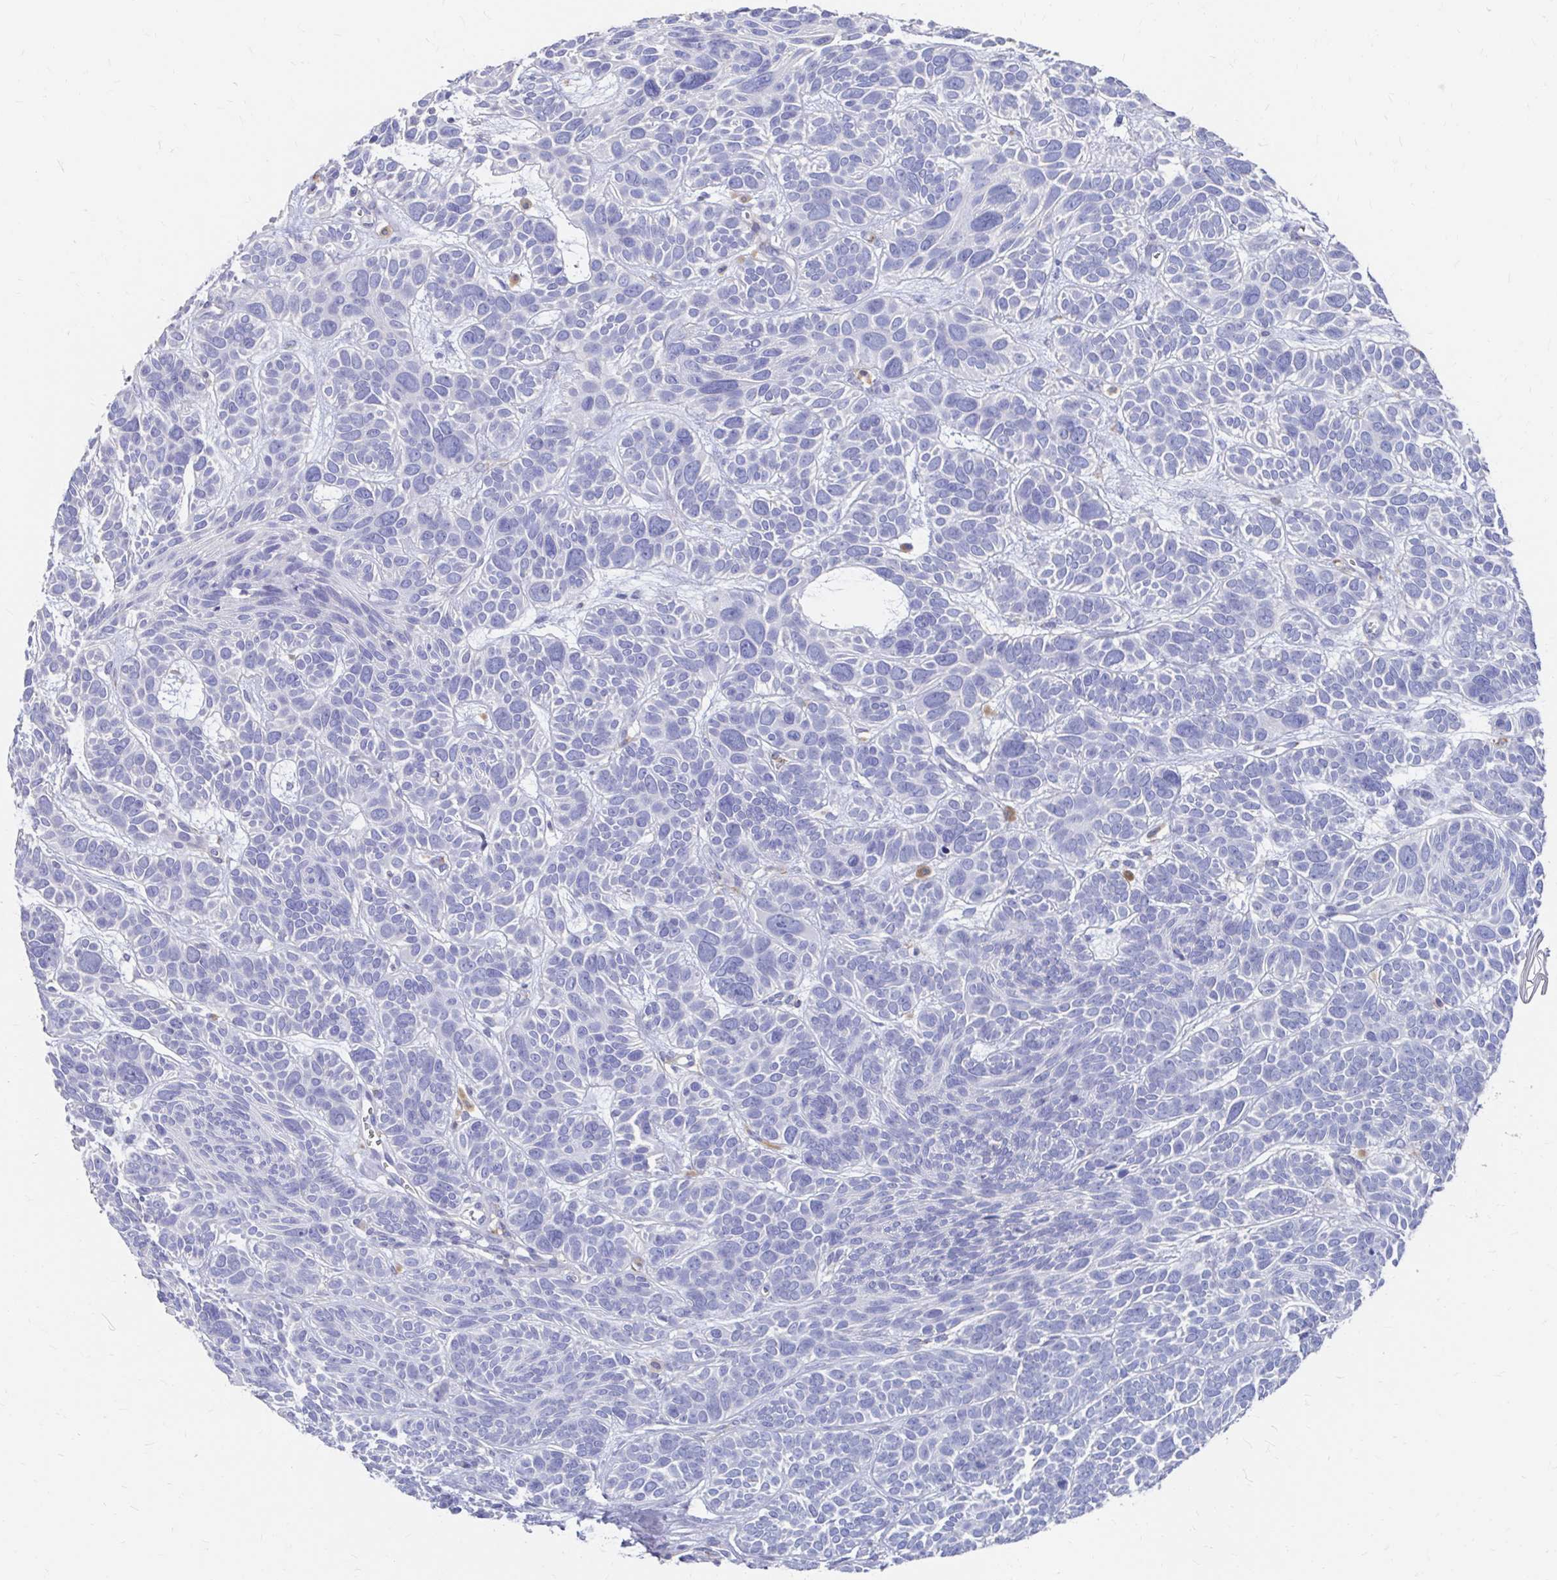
{"staining": {"intensity": "negative", "quantity": "none", "location": "none"}, "tissue": "skin cancer", "cell_type": "Tumor cells", "image_type": "cancer", "snomed": [{"axis": "morphology", "description": "Basal cell carcinoma"}, {"axis": "morphology", "description": "BCC, low aggressive"}, {"axis": "topography", "description": "Skin"}, {"axis": "topography", "description": "Skin of face"}], "caption": "The micrograph demonstrates no staining of tumor cells in skin cancer. Nuclei are stained in blue.", "gene": "LAMC3", "patient": {"sex": "male", "age": 73}}